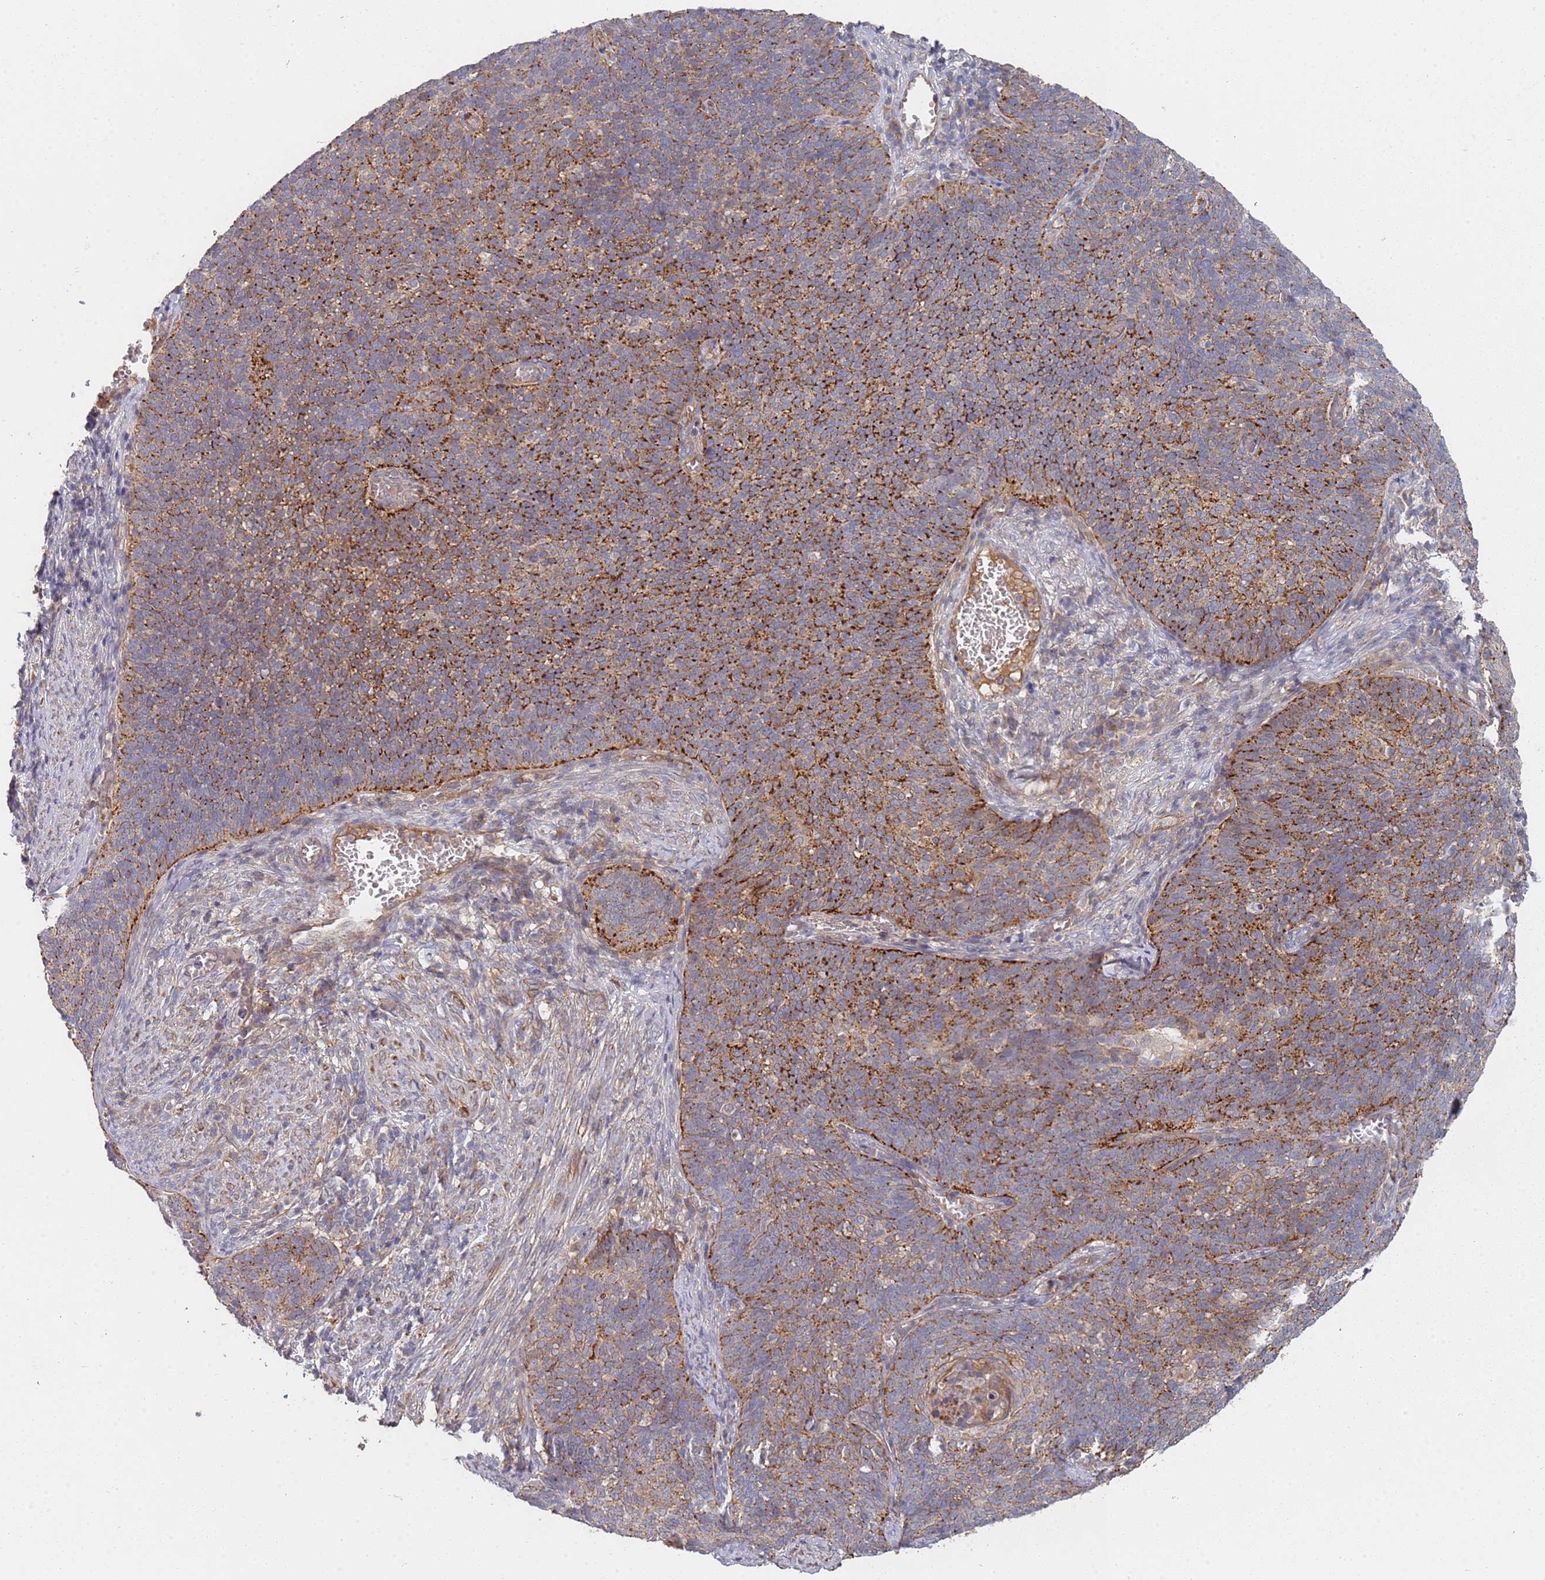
{"staining": {"intensity": "moderate", "quantity": "25%-75%", "location": "cytoplasmic/membranous"}, "tissue": "cervical cancer", "cell_type": "Tumor cells", "image_type": "cancer", "snomed": [{"axis": "morphology", "description": "Normal tissue, NOS"}, {"axis": "morphology", "description": "Squamous cell carcinoma, NOS"}, {"axis": "topography", "description": "Cervix"}], "caption": "Immunohistochemical staining of human cervical cancer (squamous cell carcinoma) displays medium levels of moderate cytoplasmic/membranous protein expression in approximately 25%-75% of tumor cells.", "gene": "ABCB6", "patient": {"sex": "female", "age": 39}}